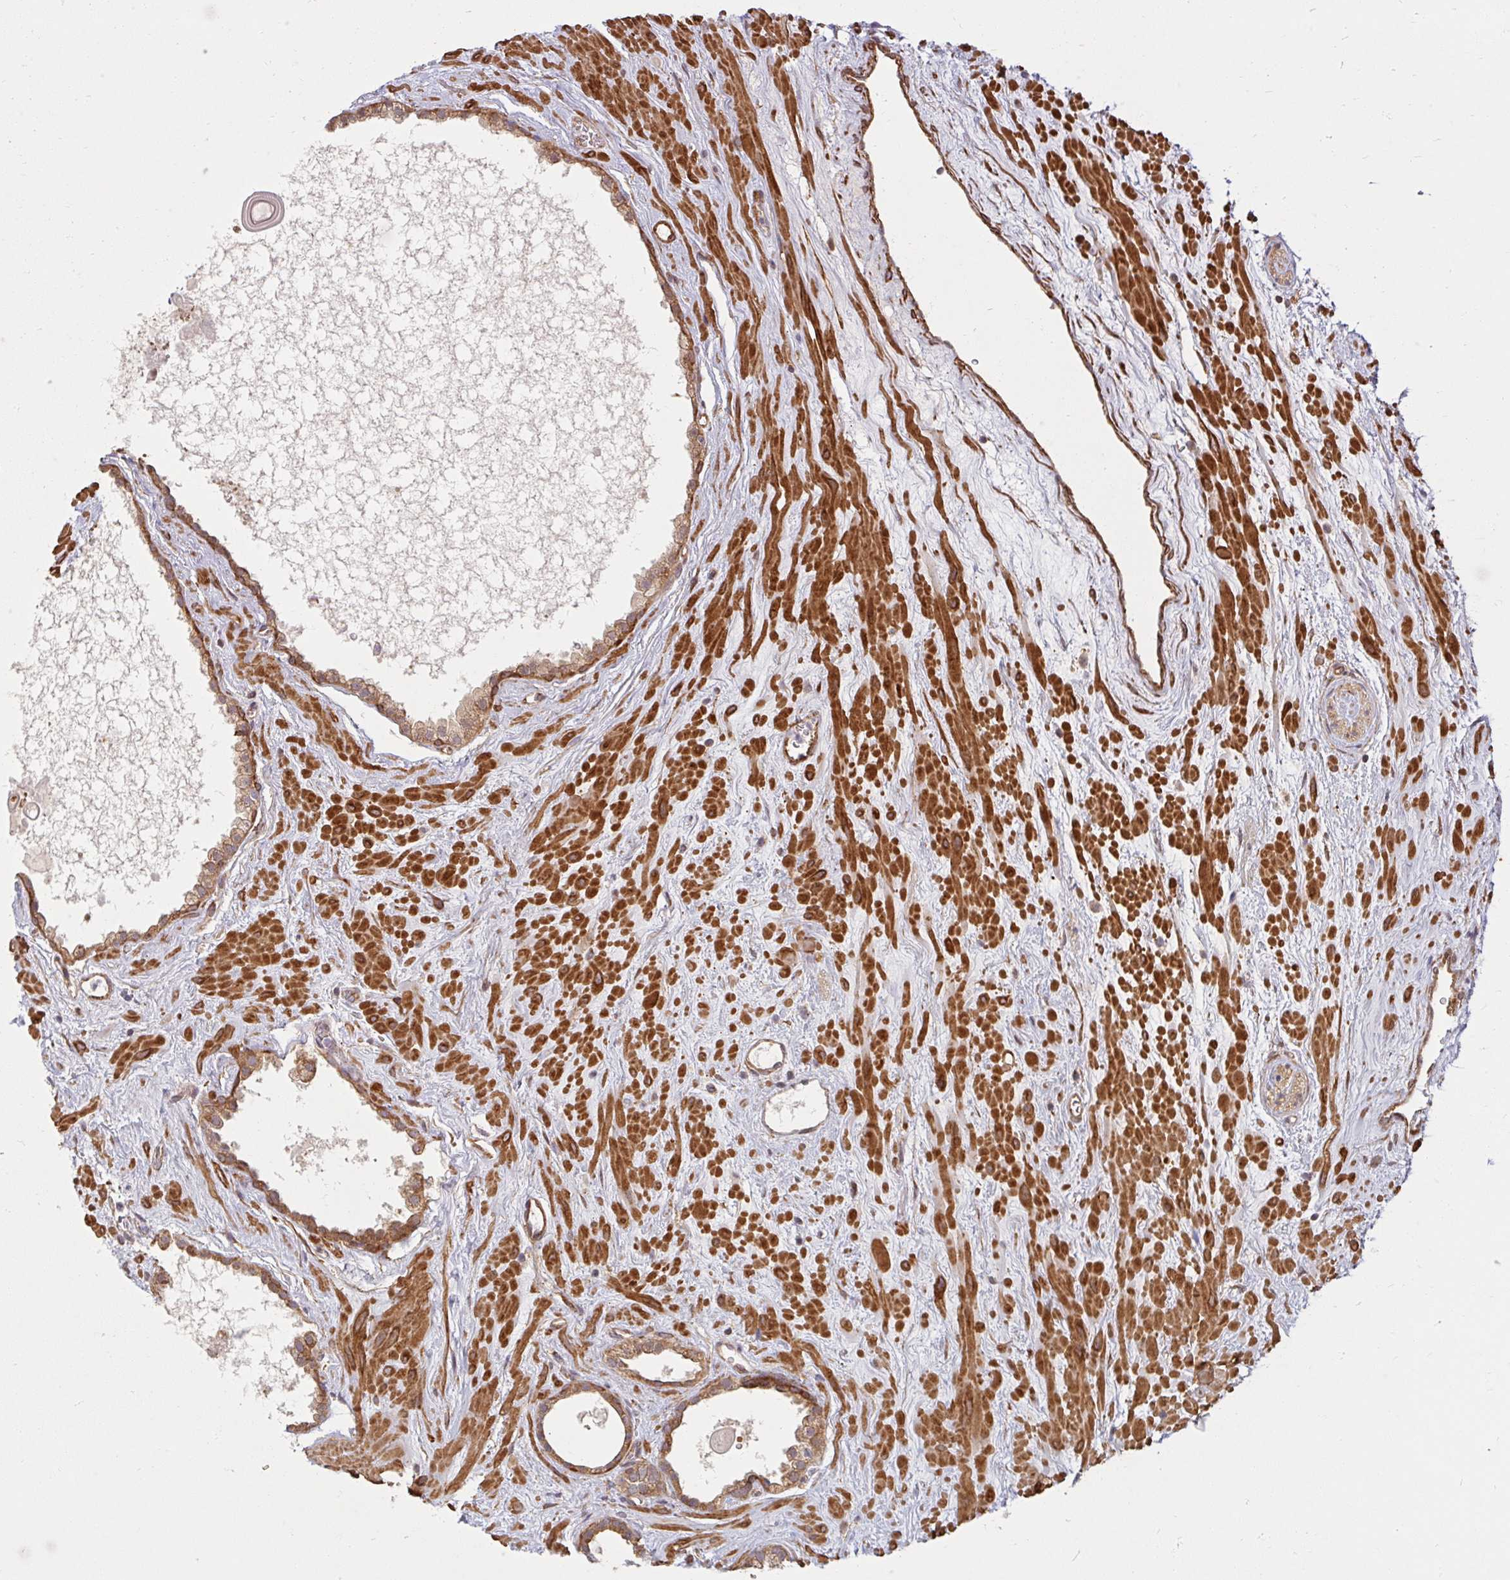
{"staining": {"intensity": "moderate", "quantity": ">75%", "location": "cytoplasmic/membranous"}, "tissue": "prostate cancer", "cell_type": "Tumor cells", "image_type": "cancer", "snomed": [{"axis": "morphology", "description": "Adenocarcinoma, Low grade"}, {"axis": "topography", "description": "Prostate"}], "caption": "The image shows immunohistochemical staining of adenocarcinoma (low-grade) (prostate). There is moderate cytoplasmic/membranous positivity is appreciated in approximately >75% of tumor cells. Using DAB (3,3'-diaminobenzidine) (brown) and hematoxylin (blue) stains, captured at high magnification using brightfield microscopy.", "gene": "BTF3", "patient": {"sex": "male", "age": 62}}